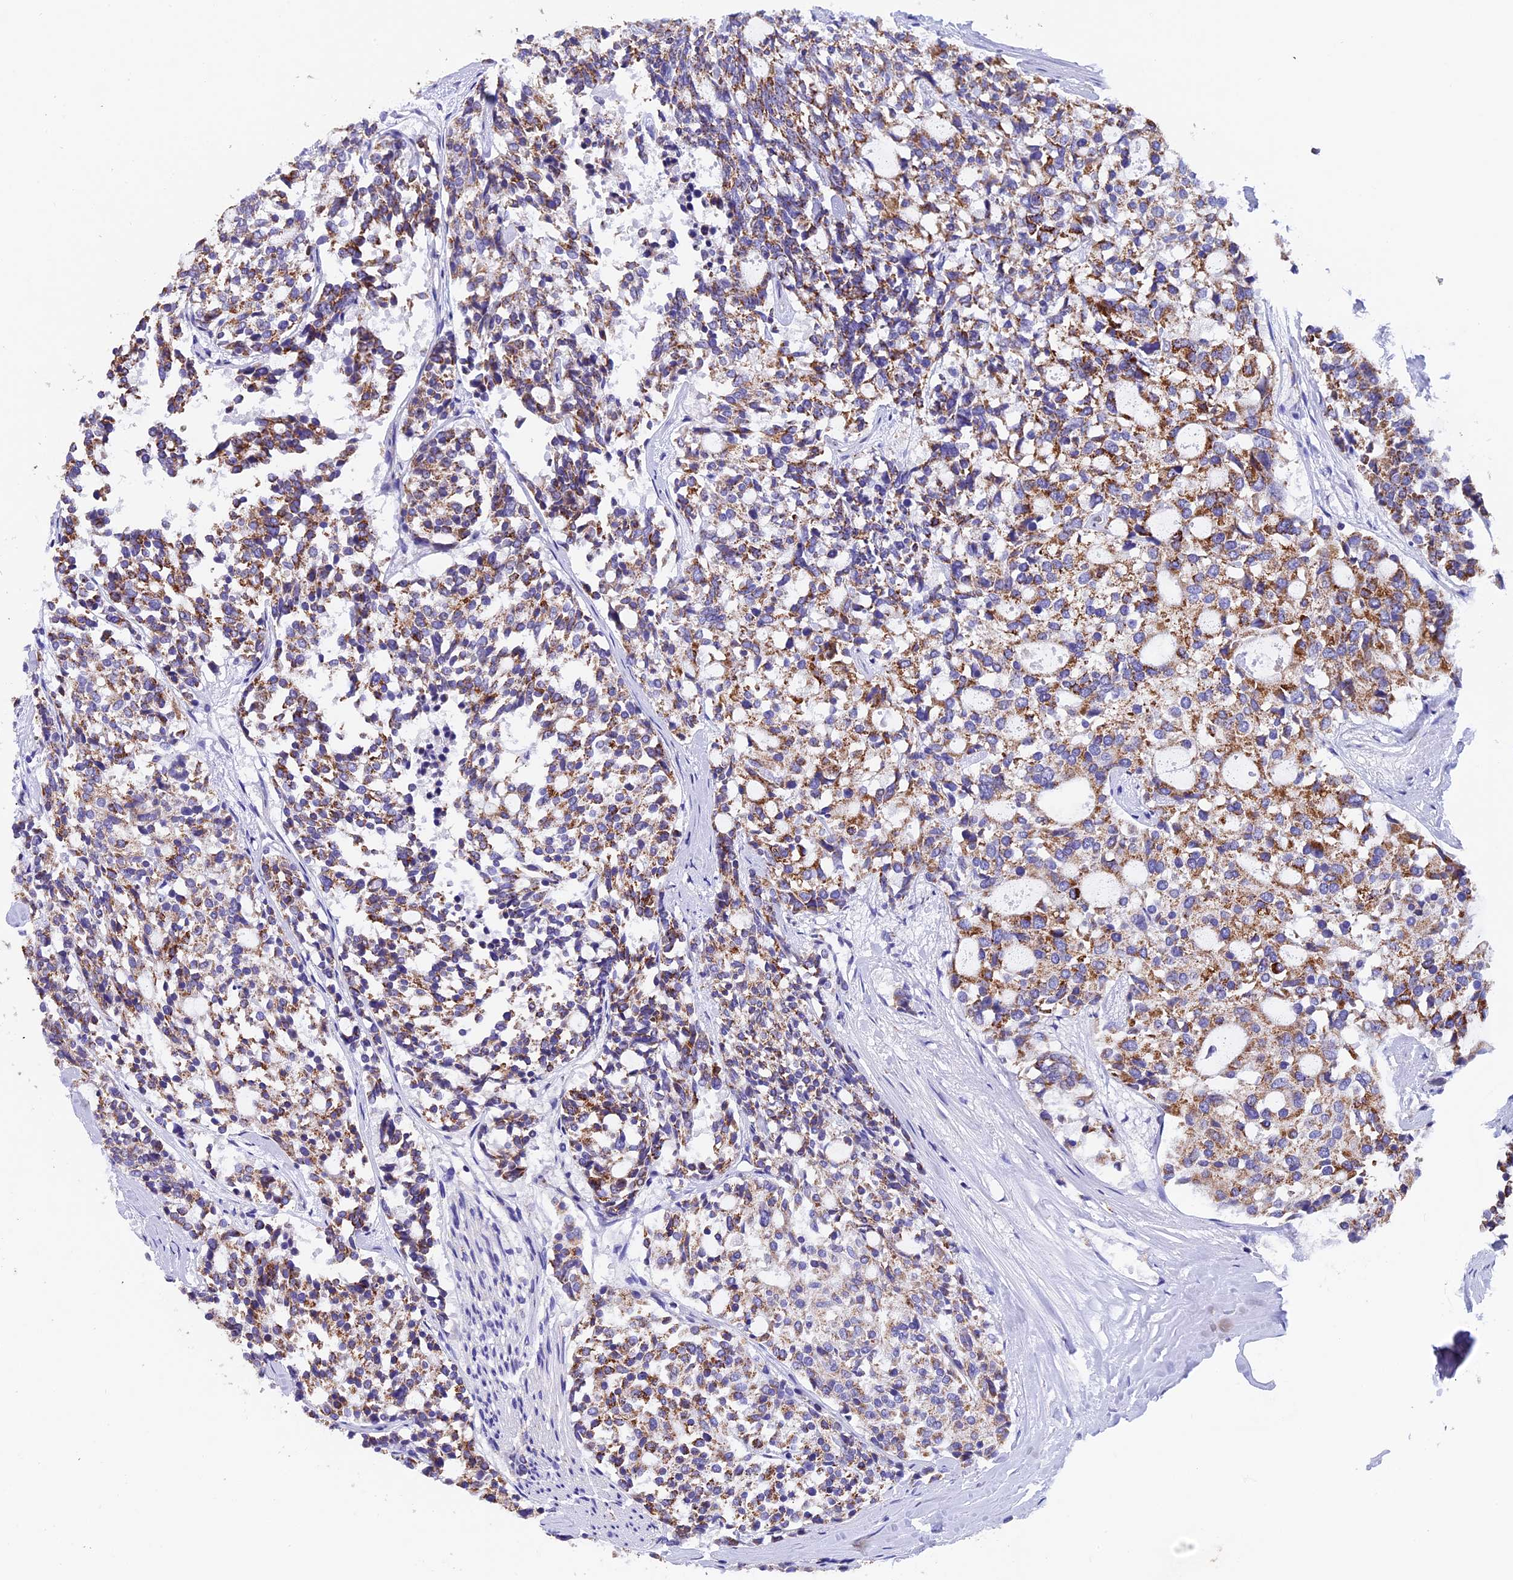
{"staining": {"intensity": "moderate", "quantity": ">75%", "location": "cytoplasmic/membranous"}, "tissue": "carcinoid", "cell_type": "Tumor cells", "image_type": "cancer", "snomed": [{"axis": "morphology", "description": "Carcinoid, malignant, NOS"}, {"axis": "topography", "description": "Pancreas"}], "caption": "An image showing moderate cytoplasmic/membranous expression in about >75% of tumor cells in carcinoid (malignant), as visualized by brown immunohistochemical staining.", "gene": "SLC8B1", "patient": {"sex": "female", "age": 54}}